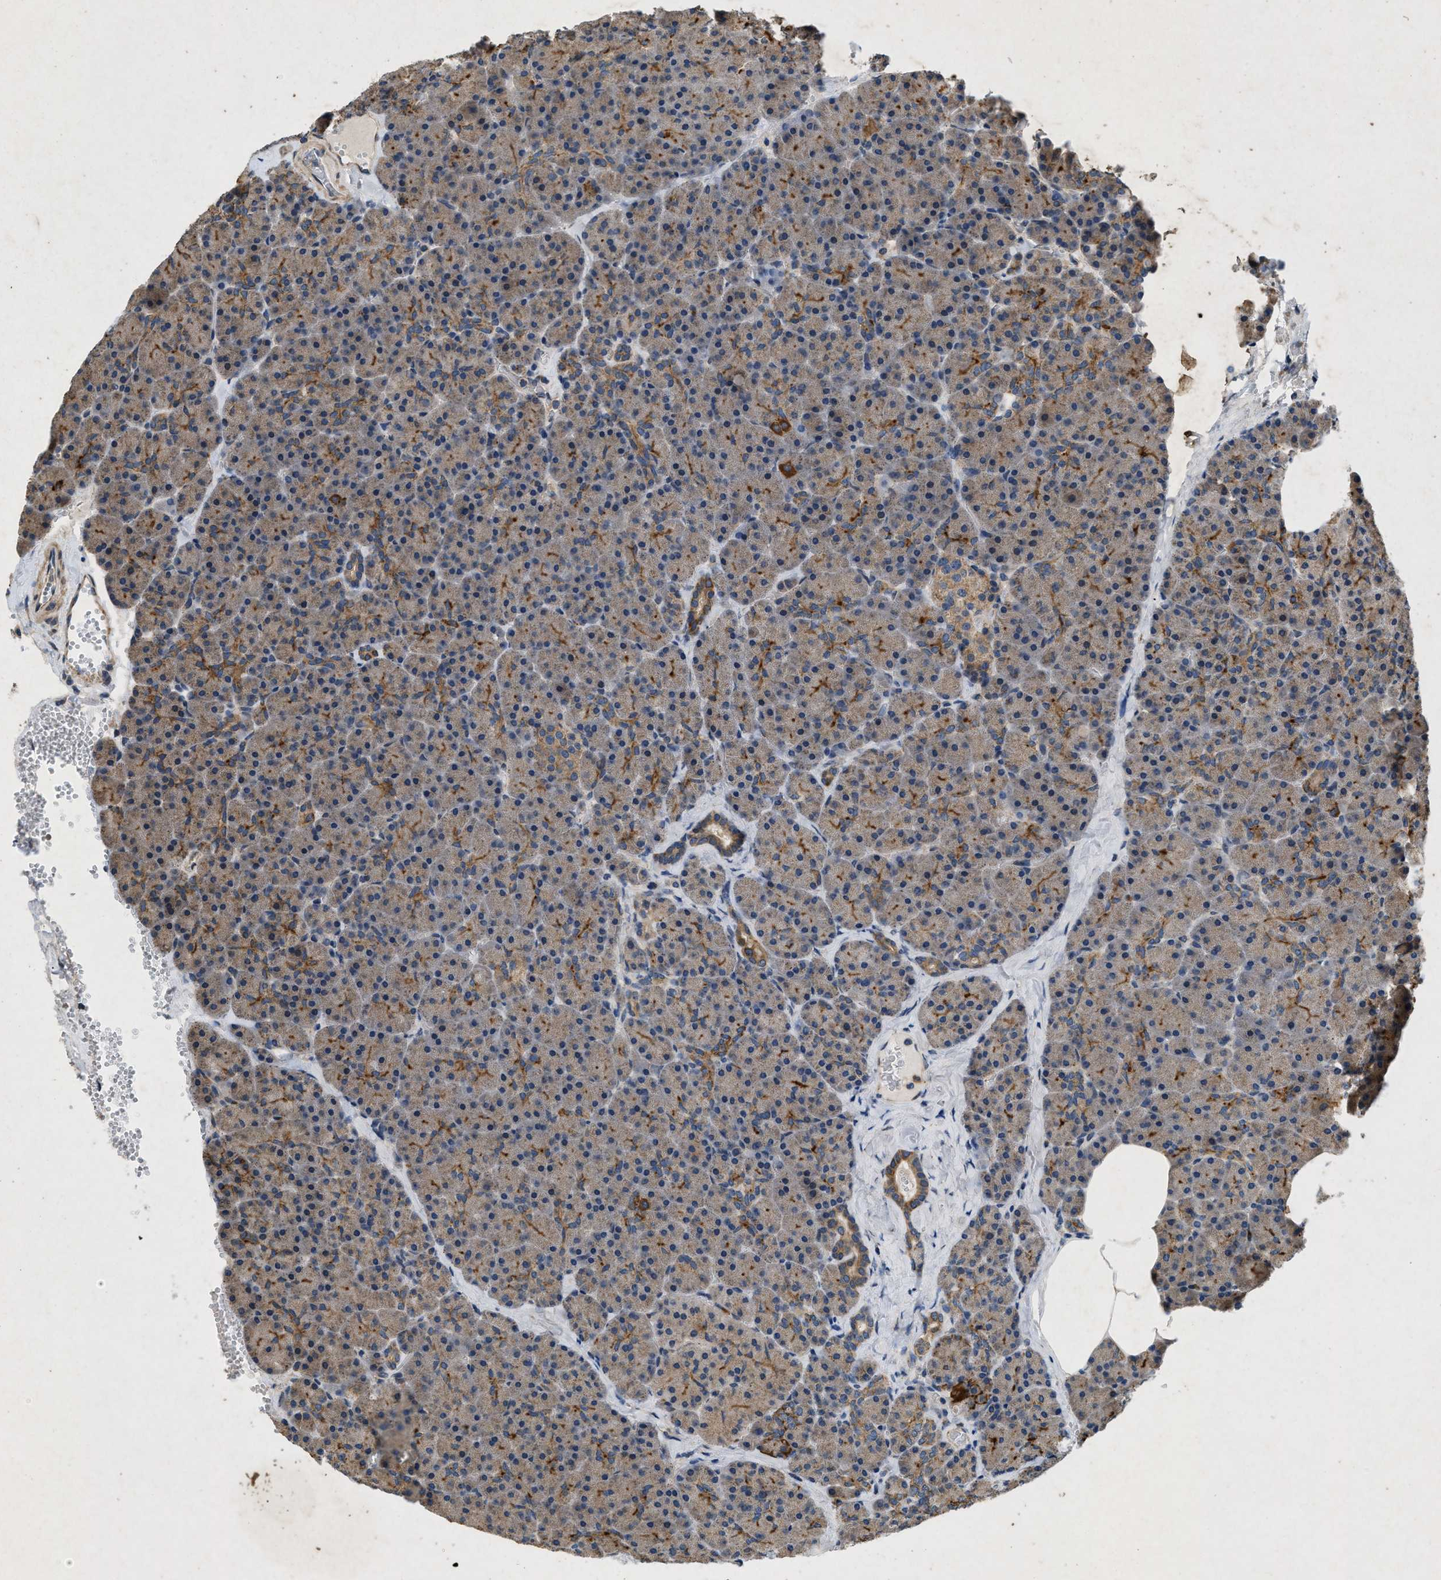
{"staining": {"intensity": "moderate", "quantity": ">75%", "location": "cytoplasmic/membranous"}, "tissue": "pancreas", "cell_type": "Exocrine glandular cells", "image_type": "normal", "snomed": [{"axis": "morphology", "description": "Normal tissue, NOS"}, {"axis": "morphology", "description": "Carcinoid, malignant, NOS"}, {"axis": "topography", "description": "Pancreas"}], "caption": "The histopathology image reveals immunohistochemical staining of benign pancreas. There is moderate cytoplasmic/membranous positivity is seen in approximately >75% of exocrine glandular cells.", "gene": "PRKG2", "patient": {"sex": "female", "age": 35}}